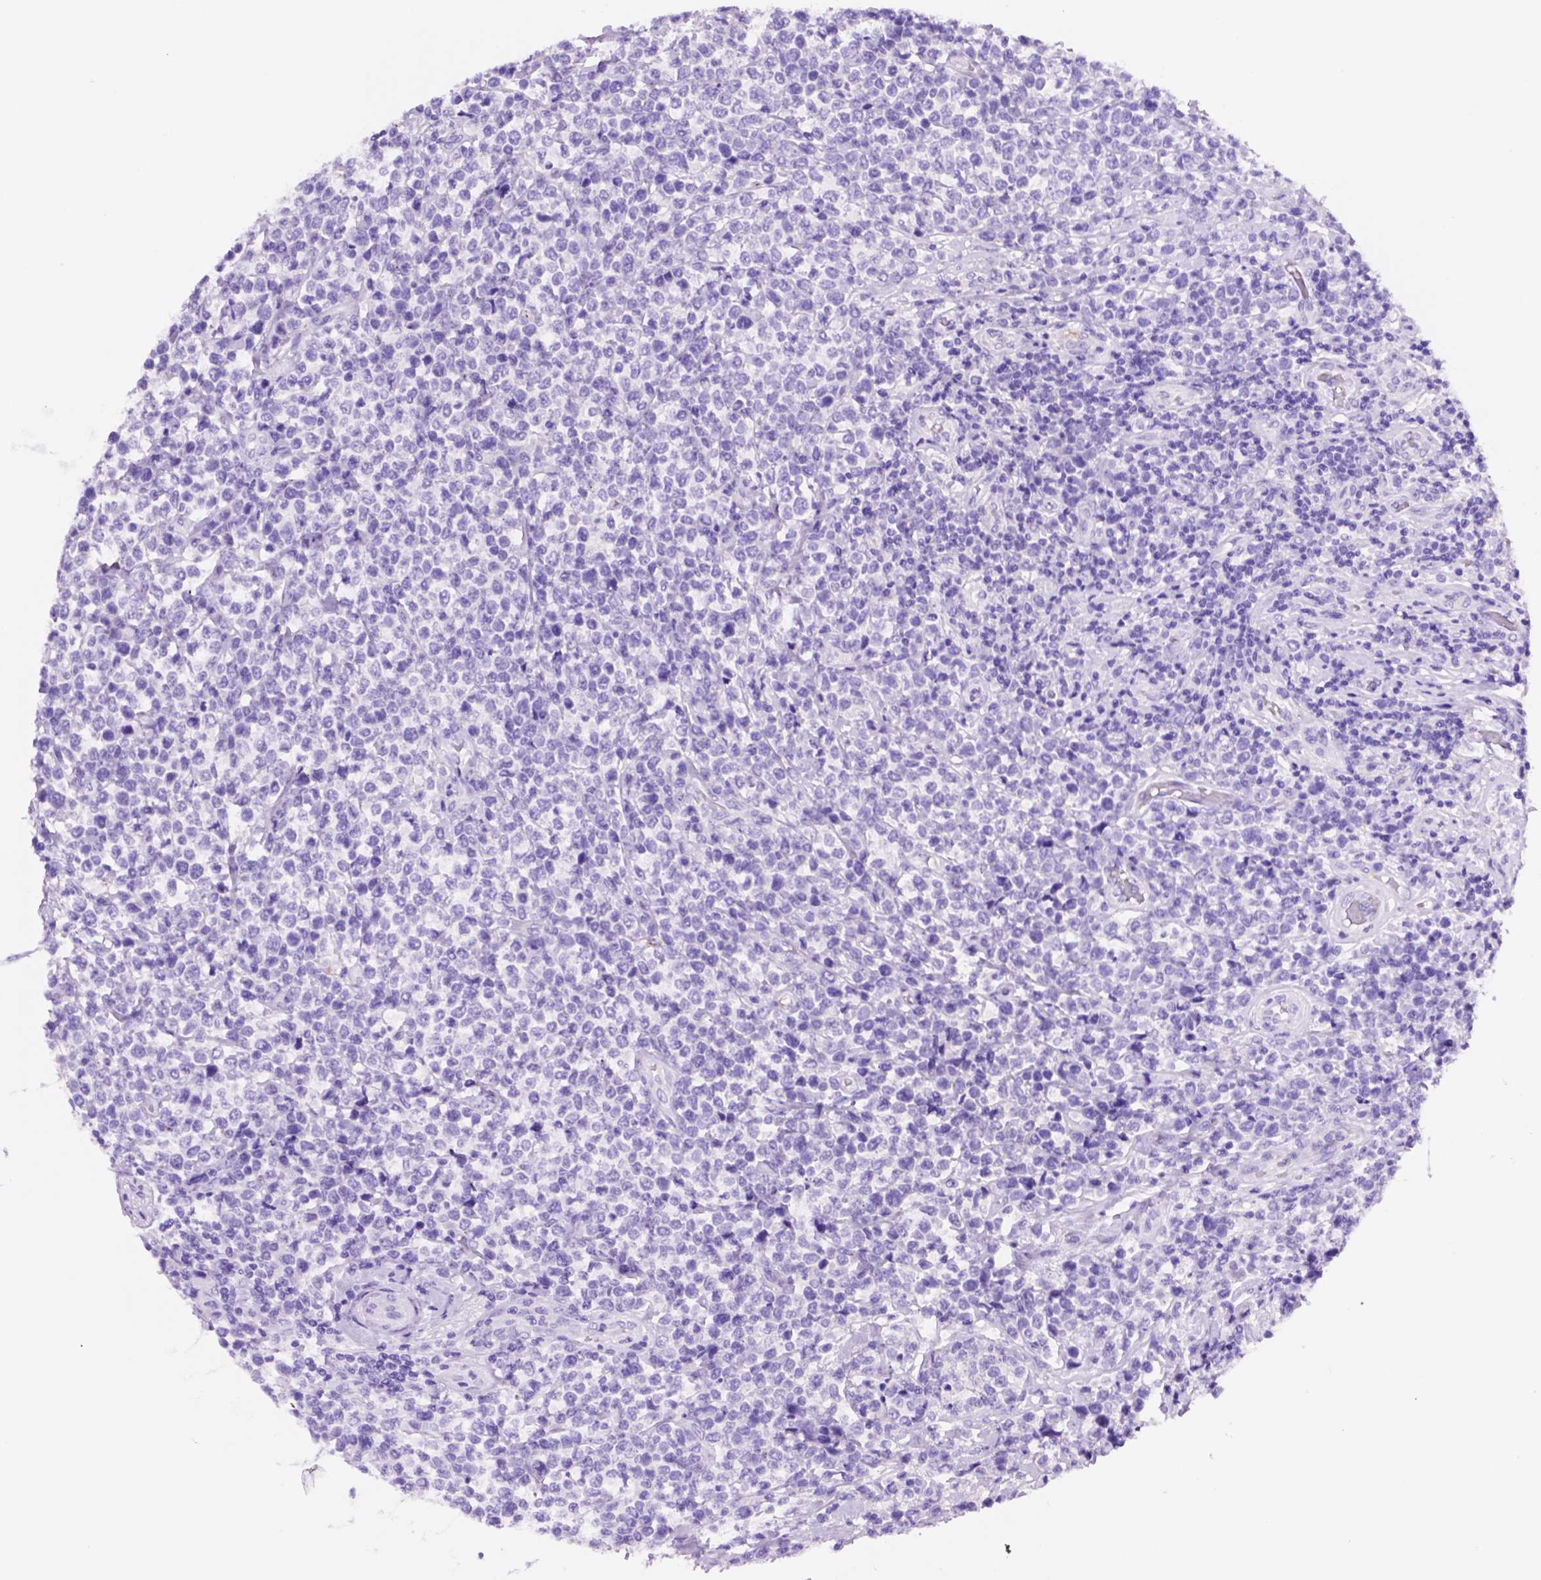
{"staining": {"intensity": "negative", "quantity": "none", "location": "none"}, "tissue": "lymphoma", "cell_type": "Tumor cells", "image_type": "cancer", "snomed": [{"axis": "morphology", "description": "Malignant lymphoma, non-Hodgkin's type, High grade"}, {"axis": "topography", "description": "Soft tissue"}], "caption": "Malignant lymphoma, non-Hodgkin's type (high-grade) was stained to show a protein in brown. There is no significant staining in tumor cells. (DAB (3,3'-diaminobenzidine) immunohistochemistry with hematoxylin counter stain).", "gene": "FOXB2", "patient": {"sex": "female", "age": 56}}